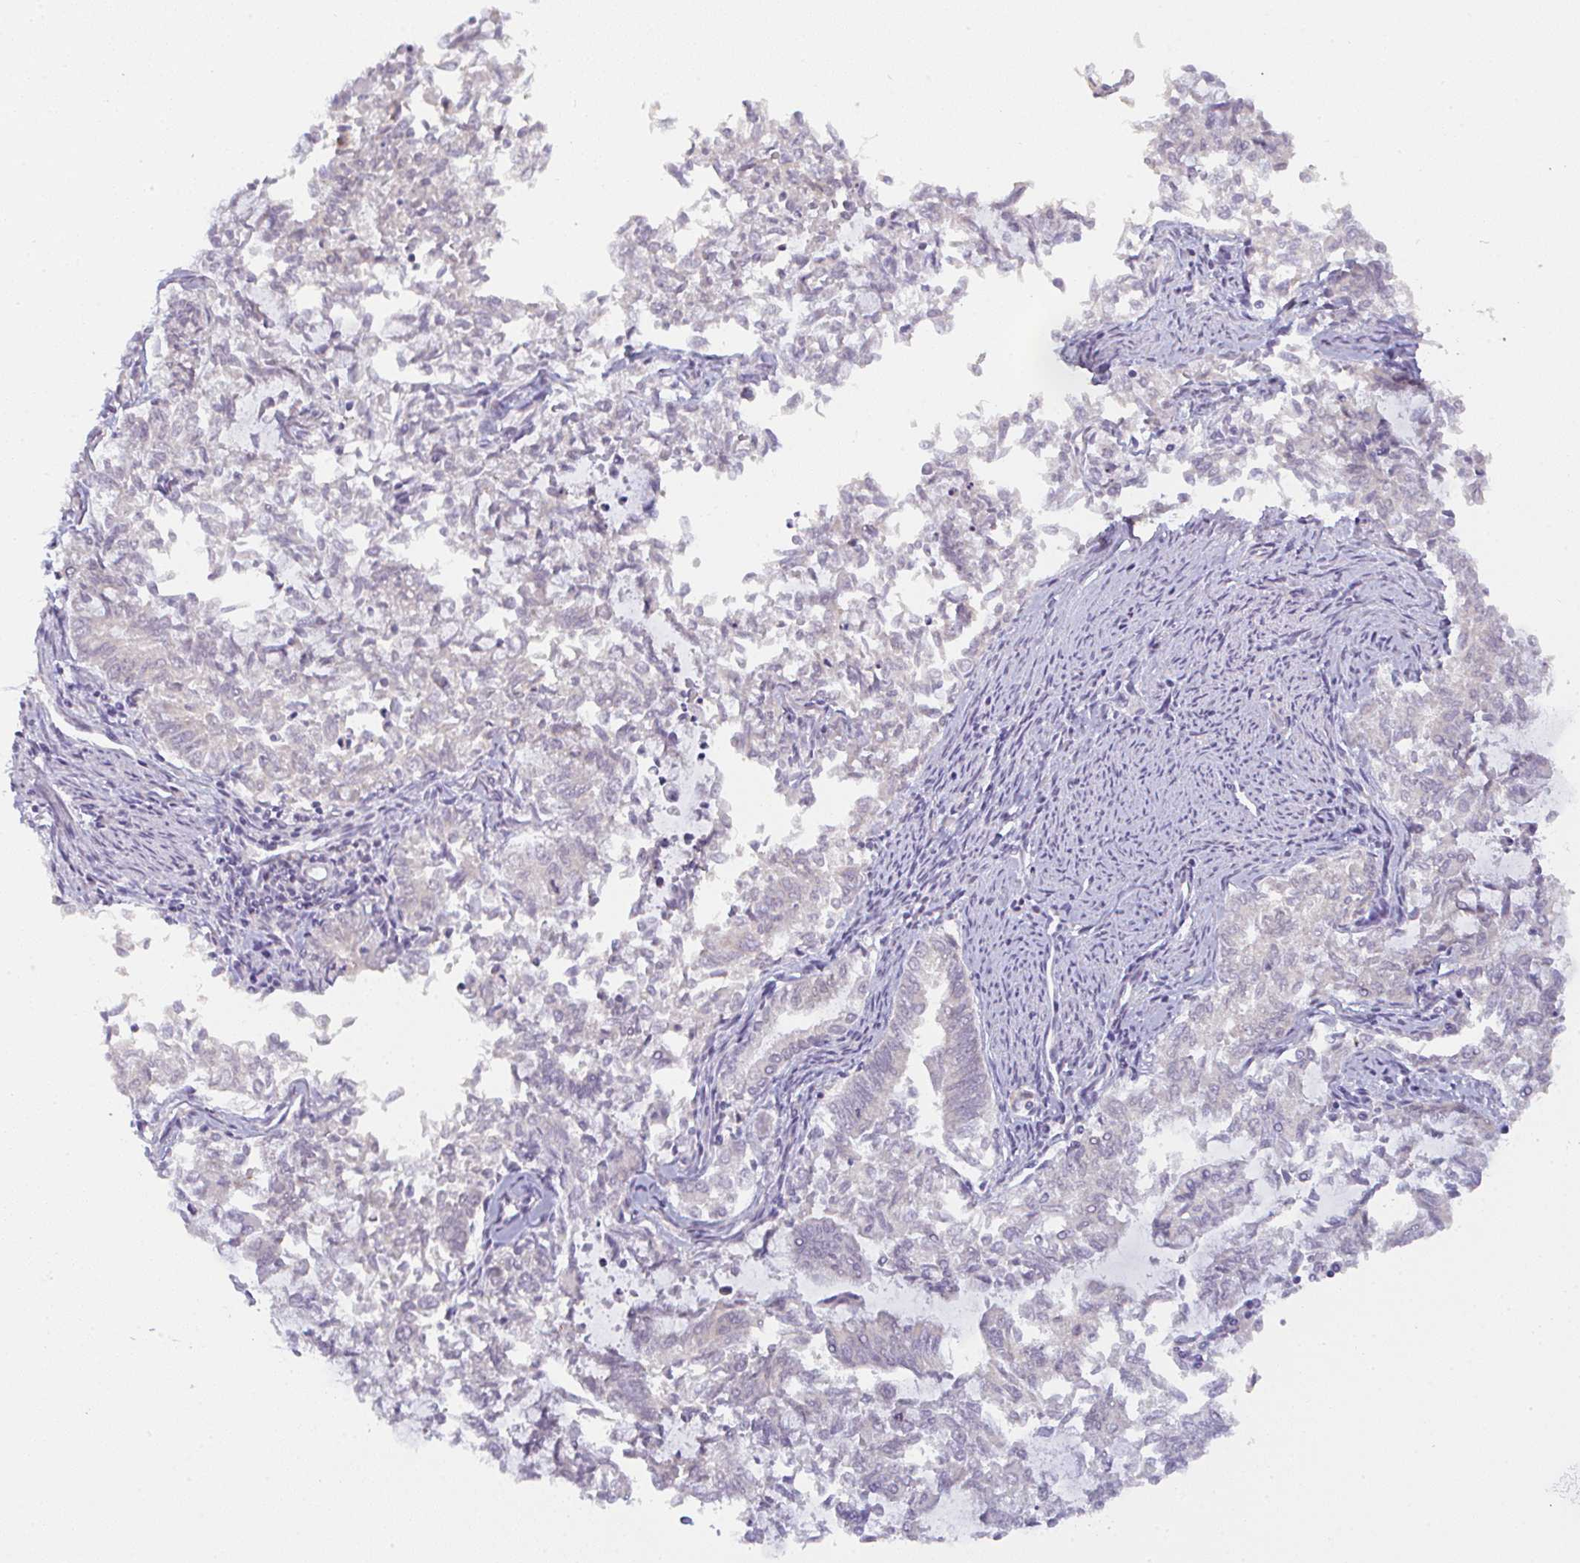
{"staining": {"intensity": "negative", "quantity": "none", "location": "none"}, "tissue": "endometrial cancer", "cell_type": "Tumor cells", "image_type": "cancer", "snomed": [{"axis": "morphology", "description": "Adenocarcinoma, NOS"}, {"axis": "topography", "description": "Endometrium"}], "caption": "This is a image of immunohistochemistry (IHC) staining of endometrial cancer (adenocarcinoma), which shows no positivity in tumor cells.", "gene": "CSE1L", "patient": {"sex": "female", "age": 79}}